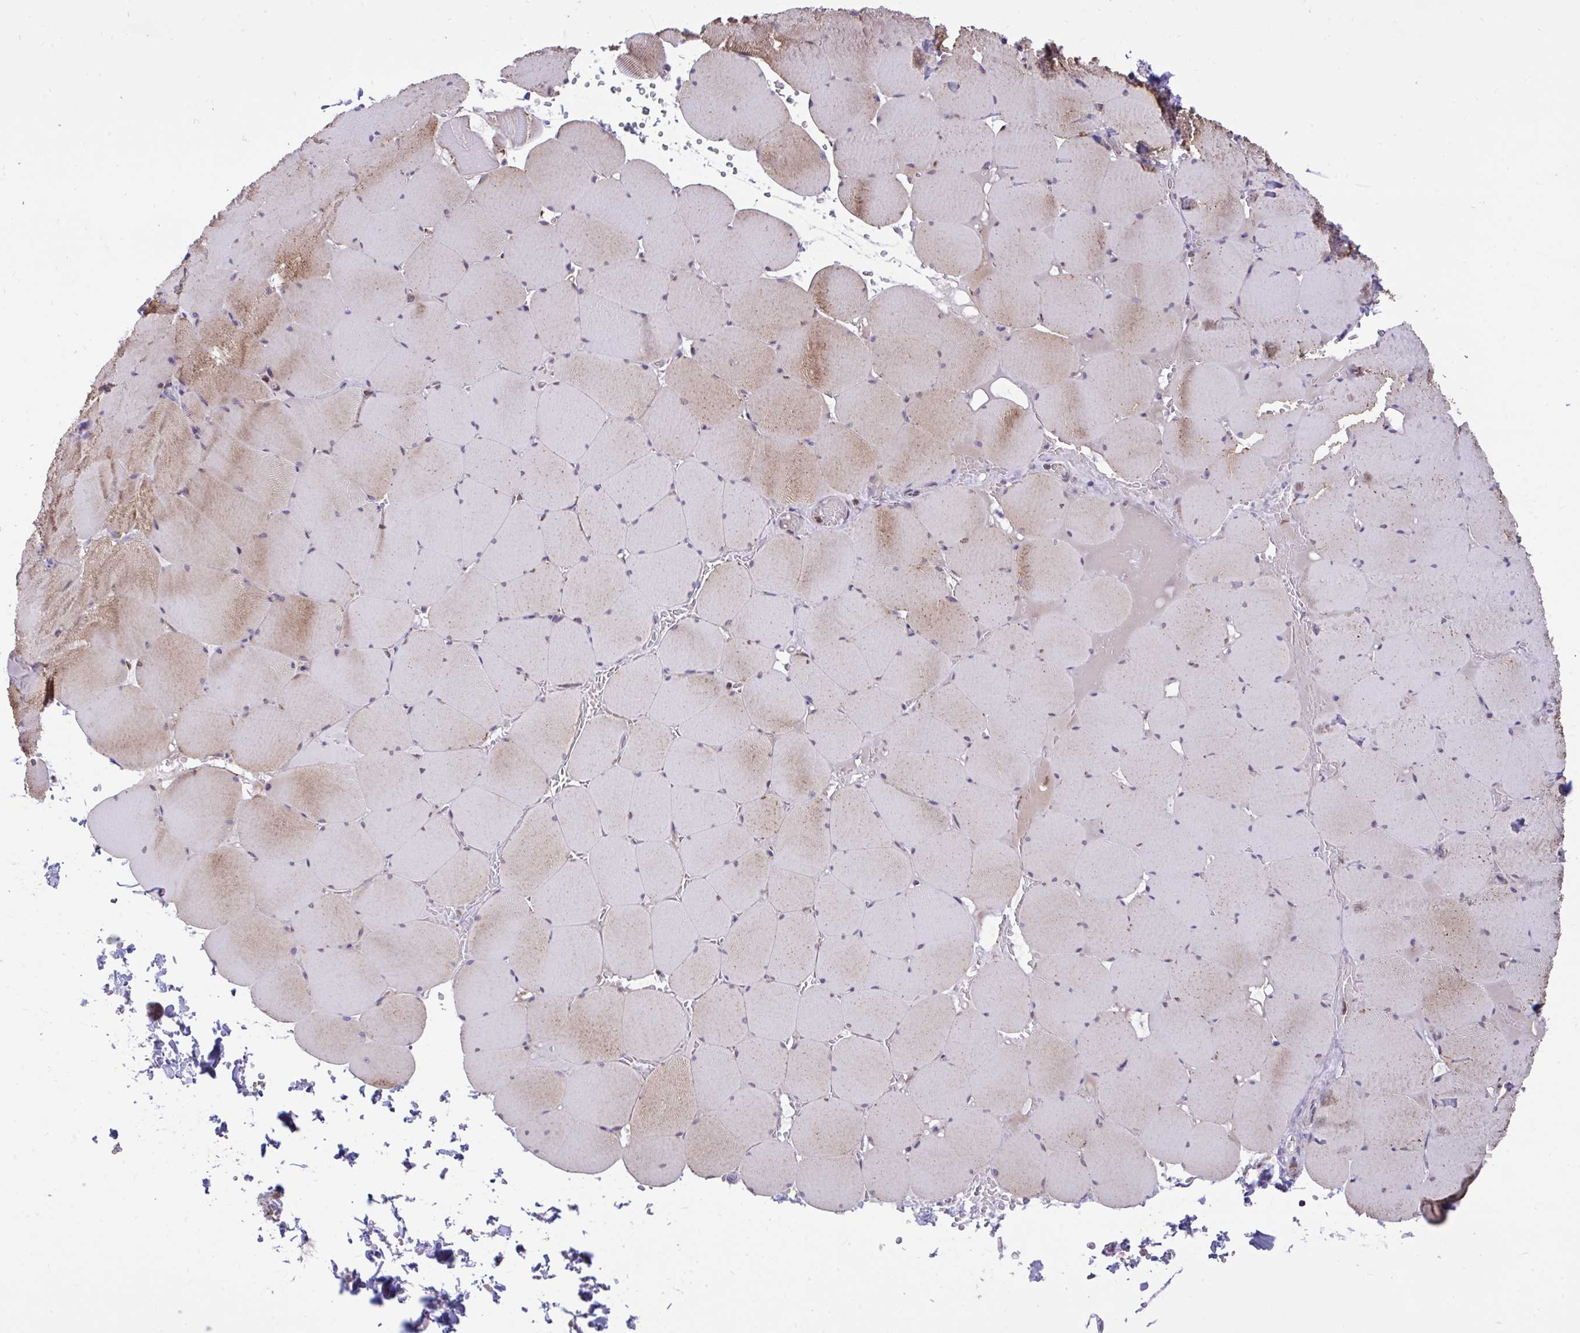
{"staining": {"intensity": "moderate", "quantity": "25%-75%", "location": "cytoplasmic/membranous"}, "tissue": "skeletal muscle", "cell_type": "Myocytes", "image_type": "normal", "snomed": [{"axis": "morphology", "description": "Normal tissue, NOS"}, {"axis": "topography", "description": "Skeletal muscle"}, {"axis": "topography", "description": "Head-Neck"}], "caption": "Protein expression analysis of unremarkable skeletal muscle shows moderate cytoplasmic/membranous positivity in about 25%-75% of myocytes. (Stains: DAB in brown, nuclei in blue, Microscopy: brightfield microscopy at high magnification).", "gene": "ZNF362", "patient": {"sex": "male", "age": 66}}